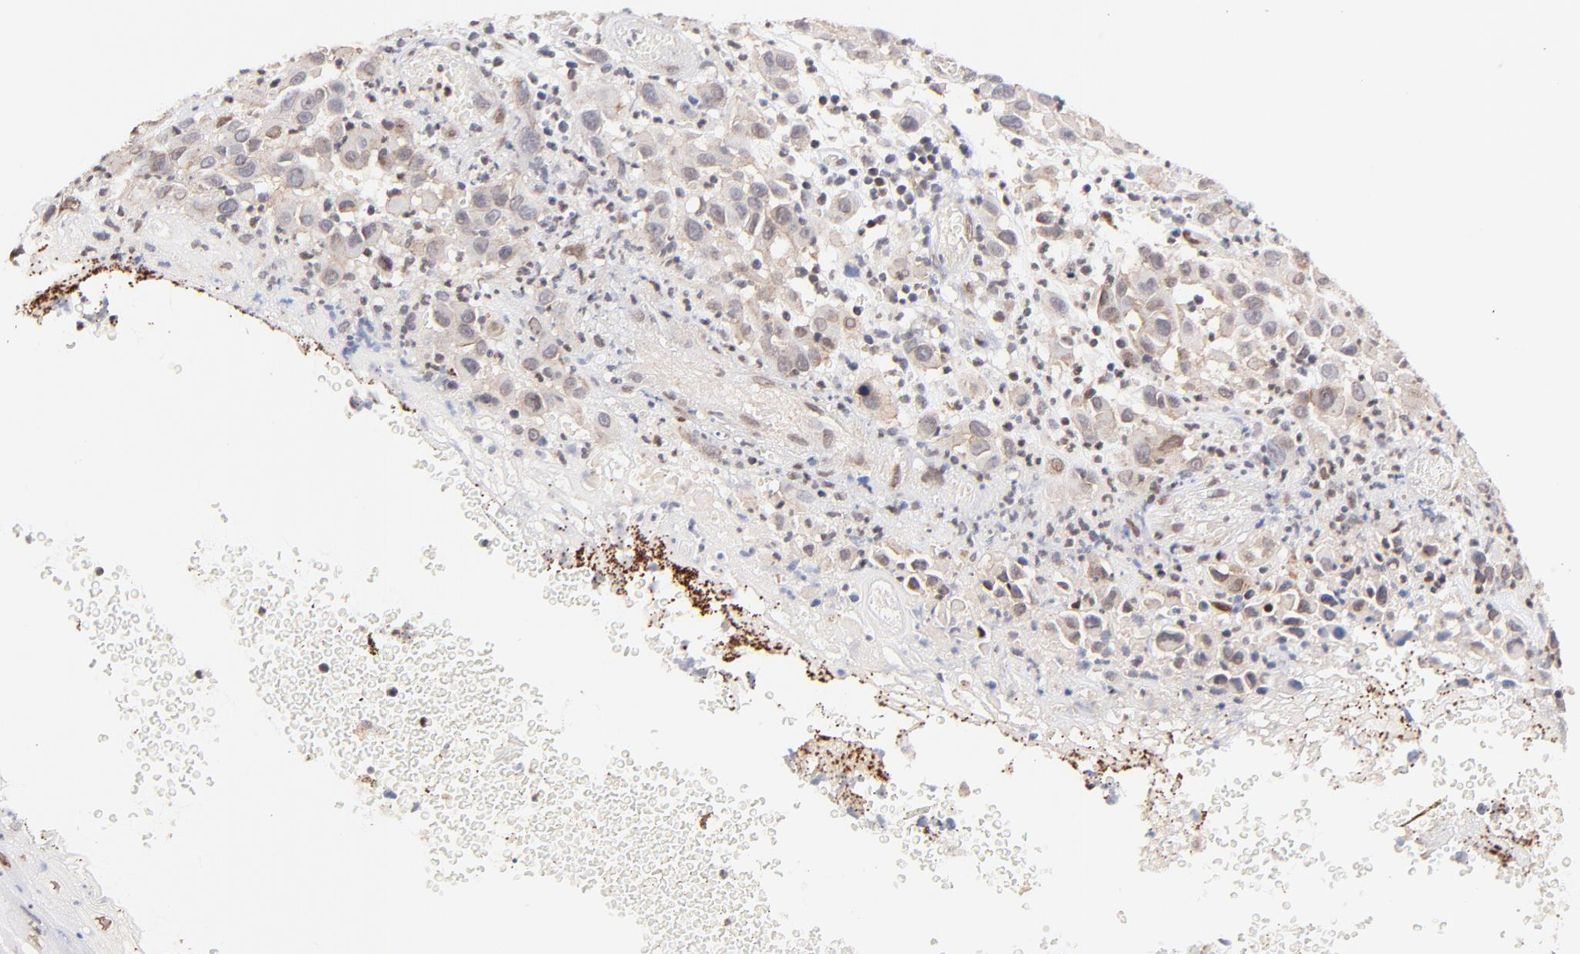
{"staining": {"intensity": "weak", "quantity": "25%-75%", "location": "cytoplasmic/membranous,nuclear"}, "tissue": "melanoma", "cell_type": "Tumor cells", "image_type": "cancer", "snomed": [{"axis": "morphology", "description": "Malignant melanoma, NOS"}, {"axis": "topography", "description": "Skin"}], "caption": "Immunohistochemistry (IHC) of human melanoma exhibits low levels of weak cytoplasmic/membranous and nuclear positivity in about 25%-75% of tumor cells.", "gene": "ZFP92", "patient": {"sex": "female", "age": 21}}